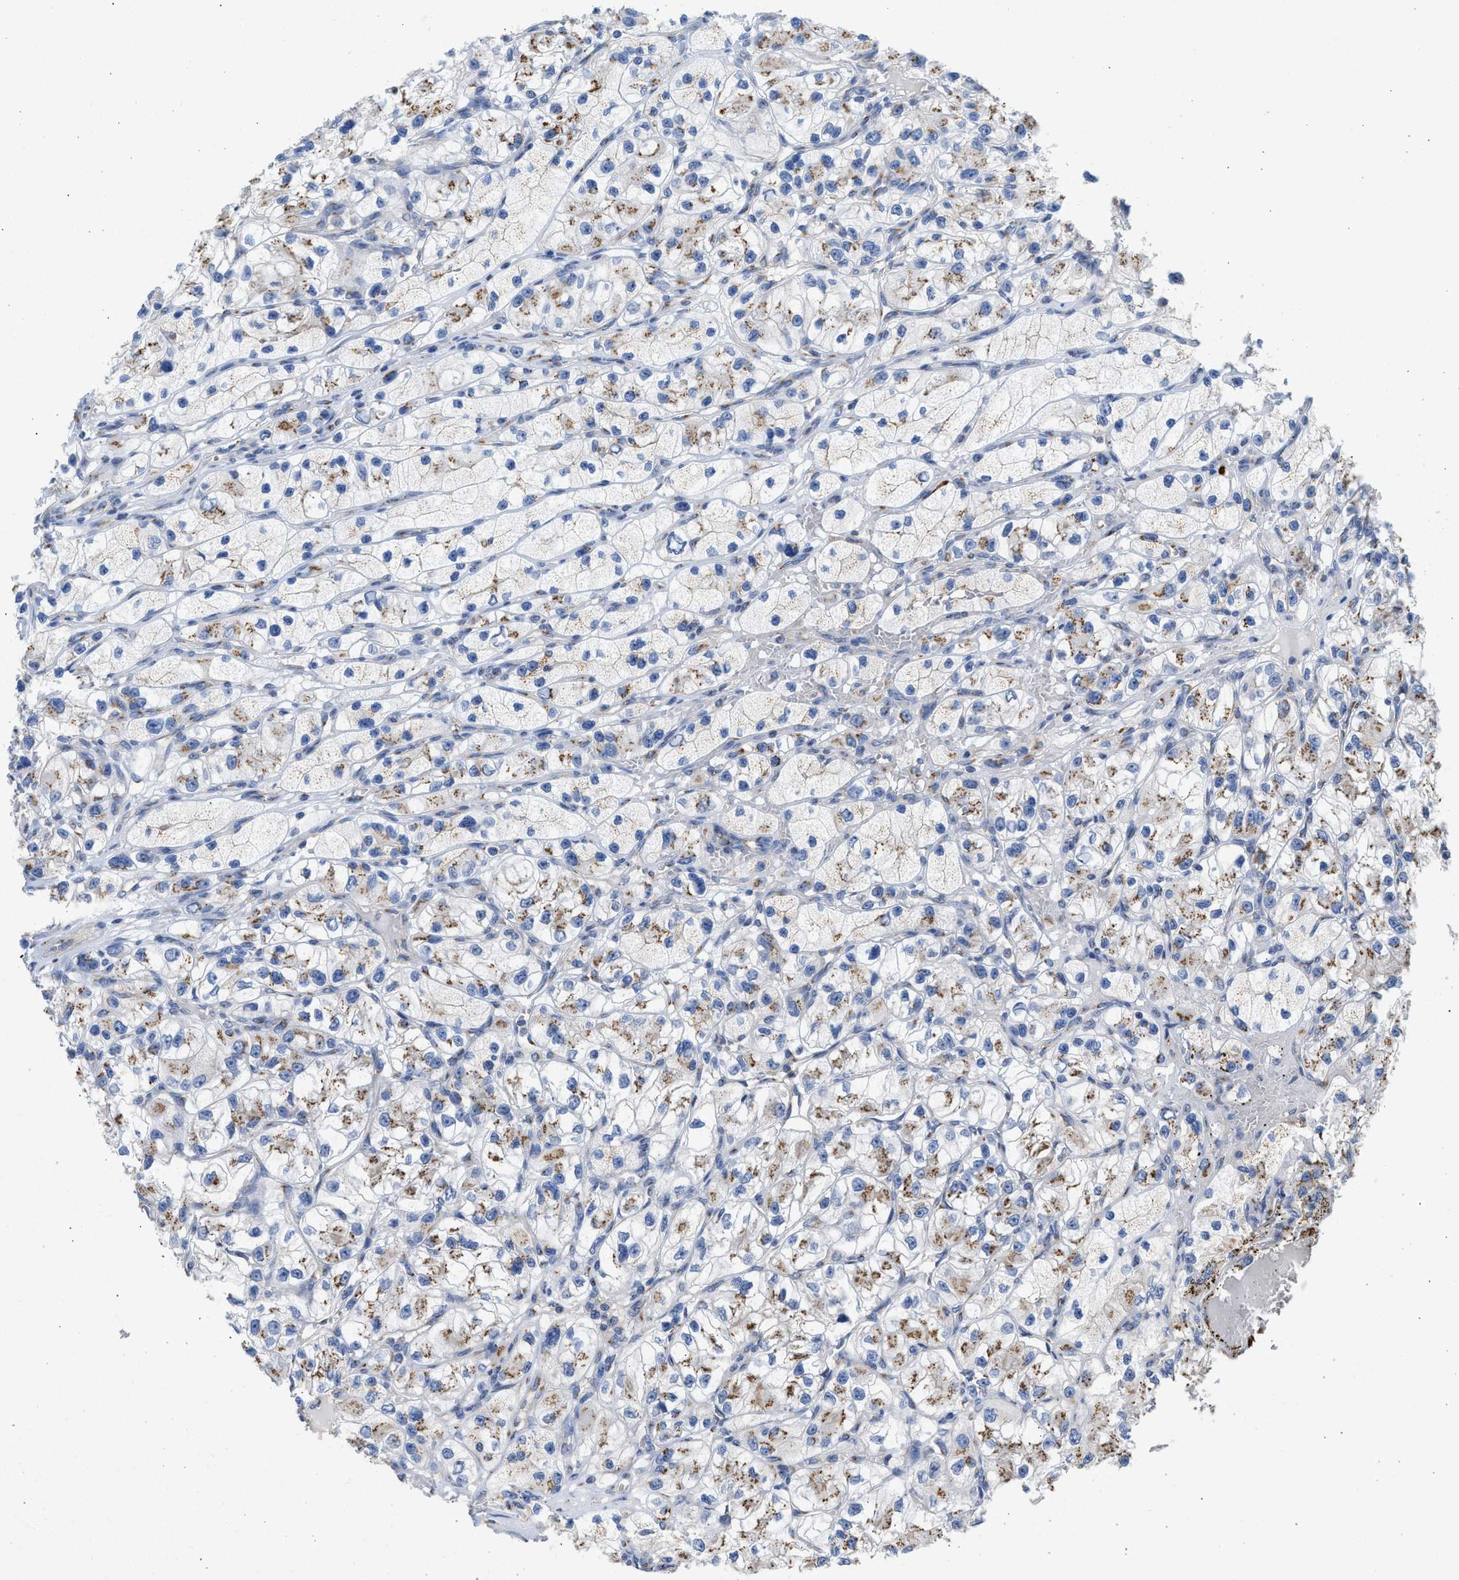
{"staining": {"intensity": "moderate", "quantity": "25%-75%", "location": "cytoplasmic/membranous"}, "tissue": "renal cancer", "cell_type": "Tumor cells", "image_type": "cancer", "snomed": [{"axis": "morphology", "description": "Adenocarcinoma, NOS"}, {"axis": "topography", "description": "Kidney"}], "caption": "Human renal adenocarcinoma stained with a protein marker shows moderate staining in tumor cells.", "gene": "IPO8", "patient": {"sex": "female", "age": 57}}